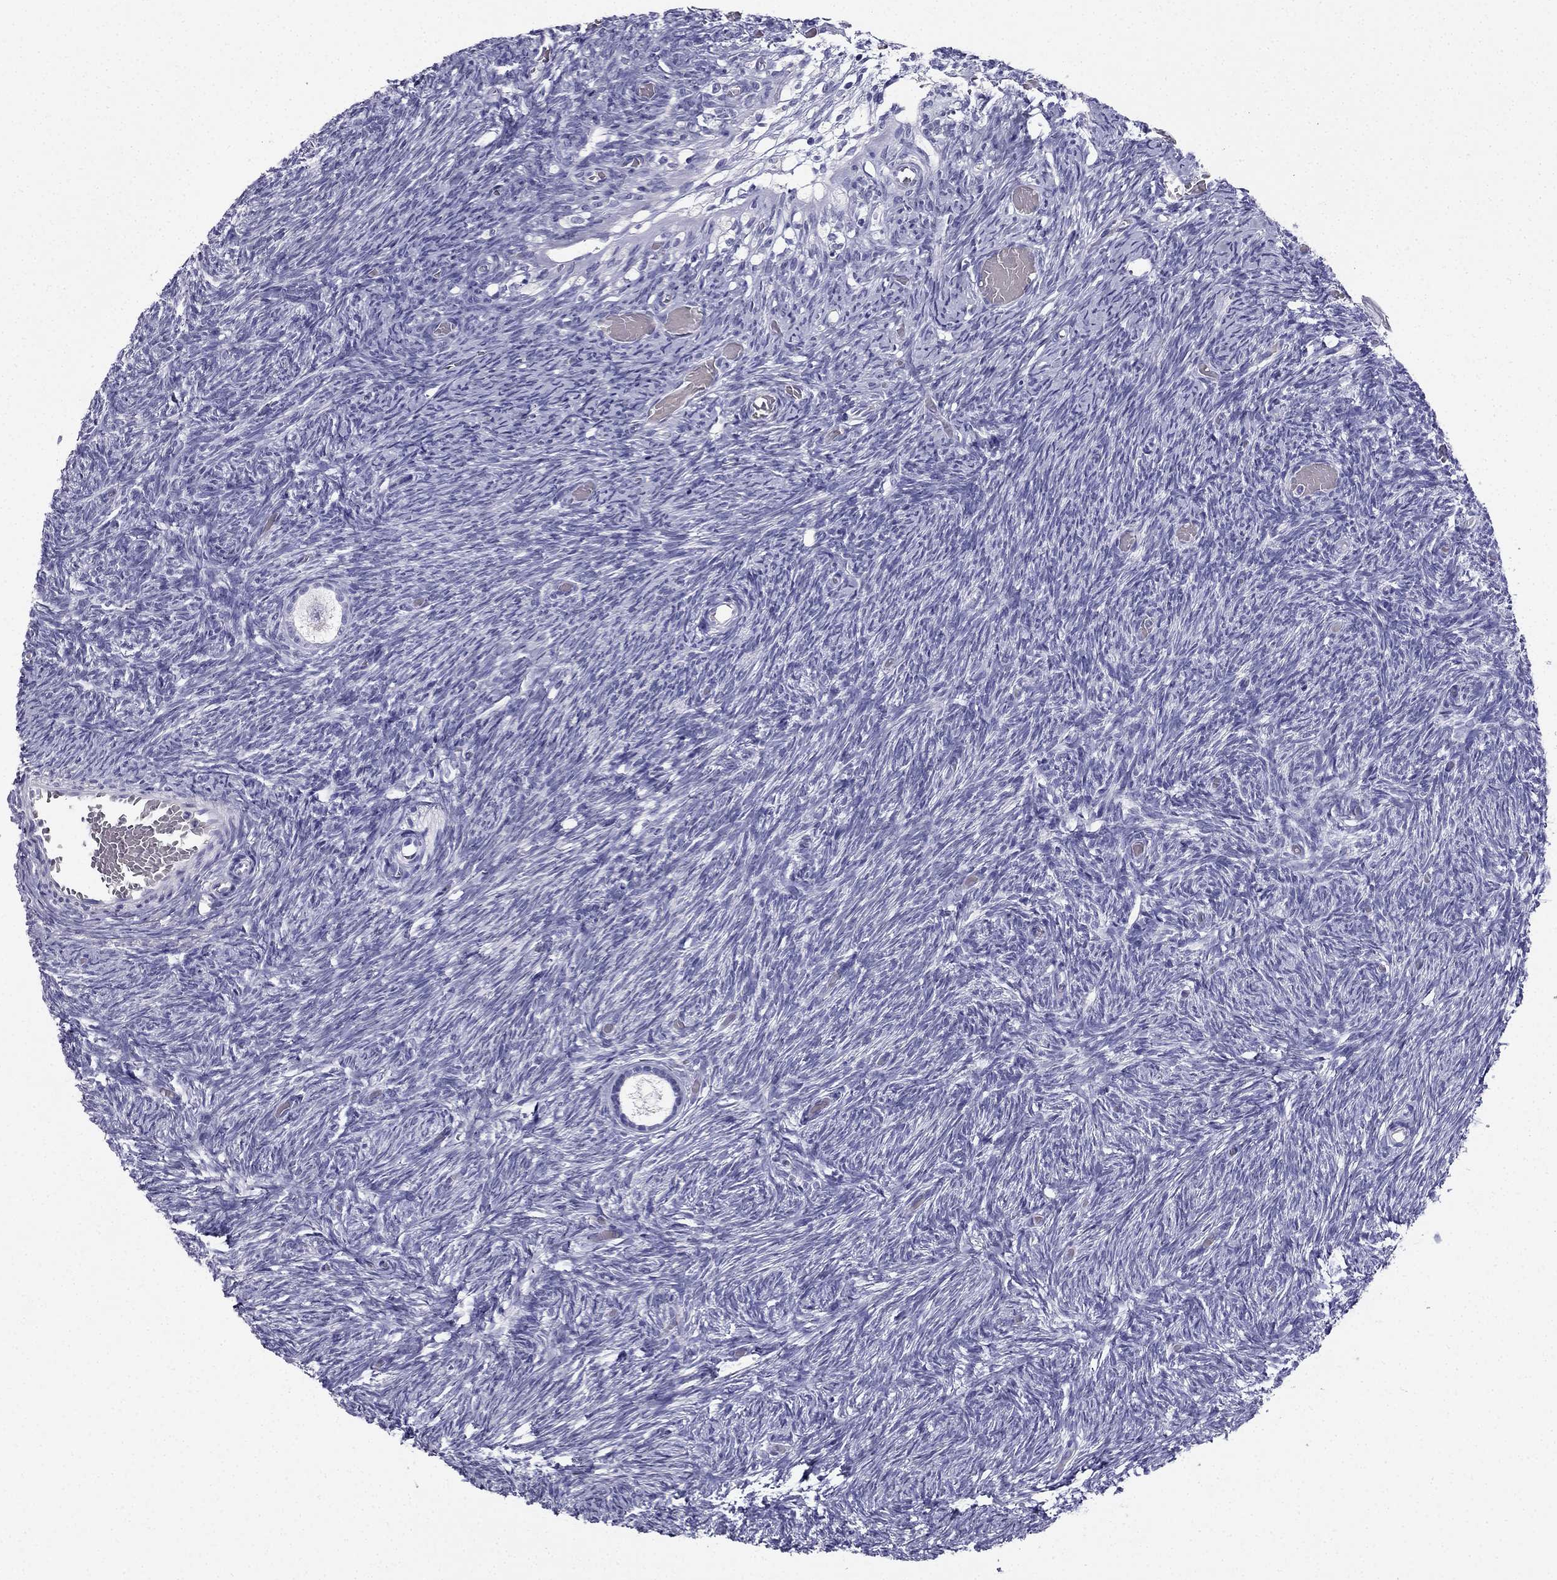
{"staining": {"intensity": "negative", "quantity": "none", "location": "none"}, "tissue": "ovary", "cell_type": "Follicle cells", "image_type": "normal", "snomed": [{"axis": "morphology", "description": "Normal tissue, NOS"}, {"axis": "topography", "description": "Ovary"}], "caption": "Ovary stained for a protein using immunohistochemistry exhibits no staining follicle cells.", "gene": "NPTX1", "patient": {"sex": "female", "age": 39}}